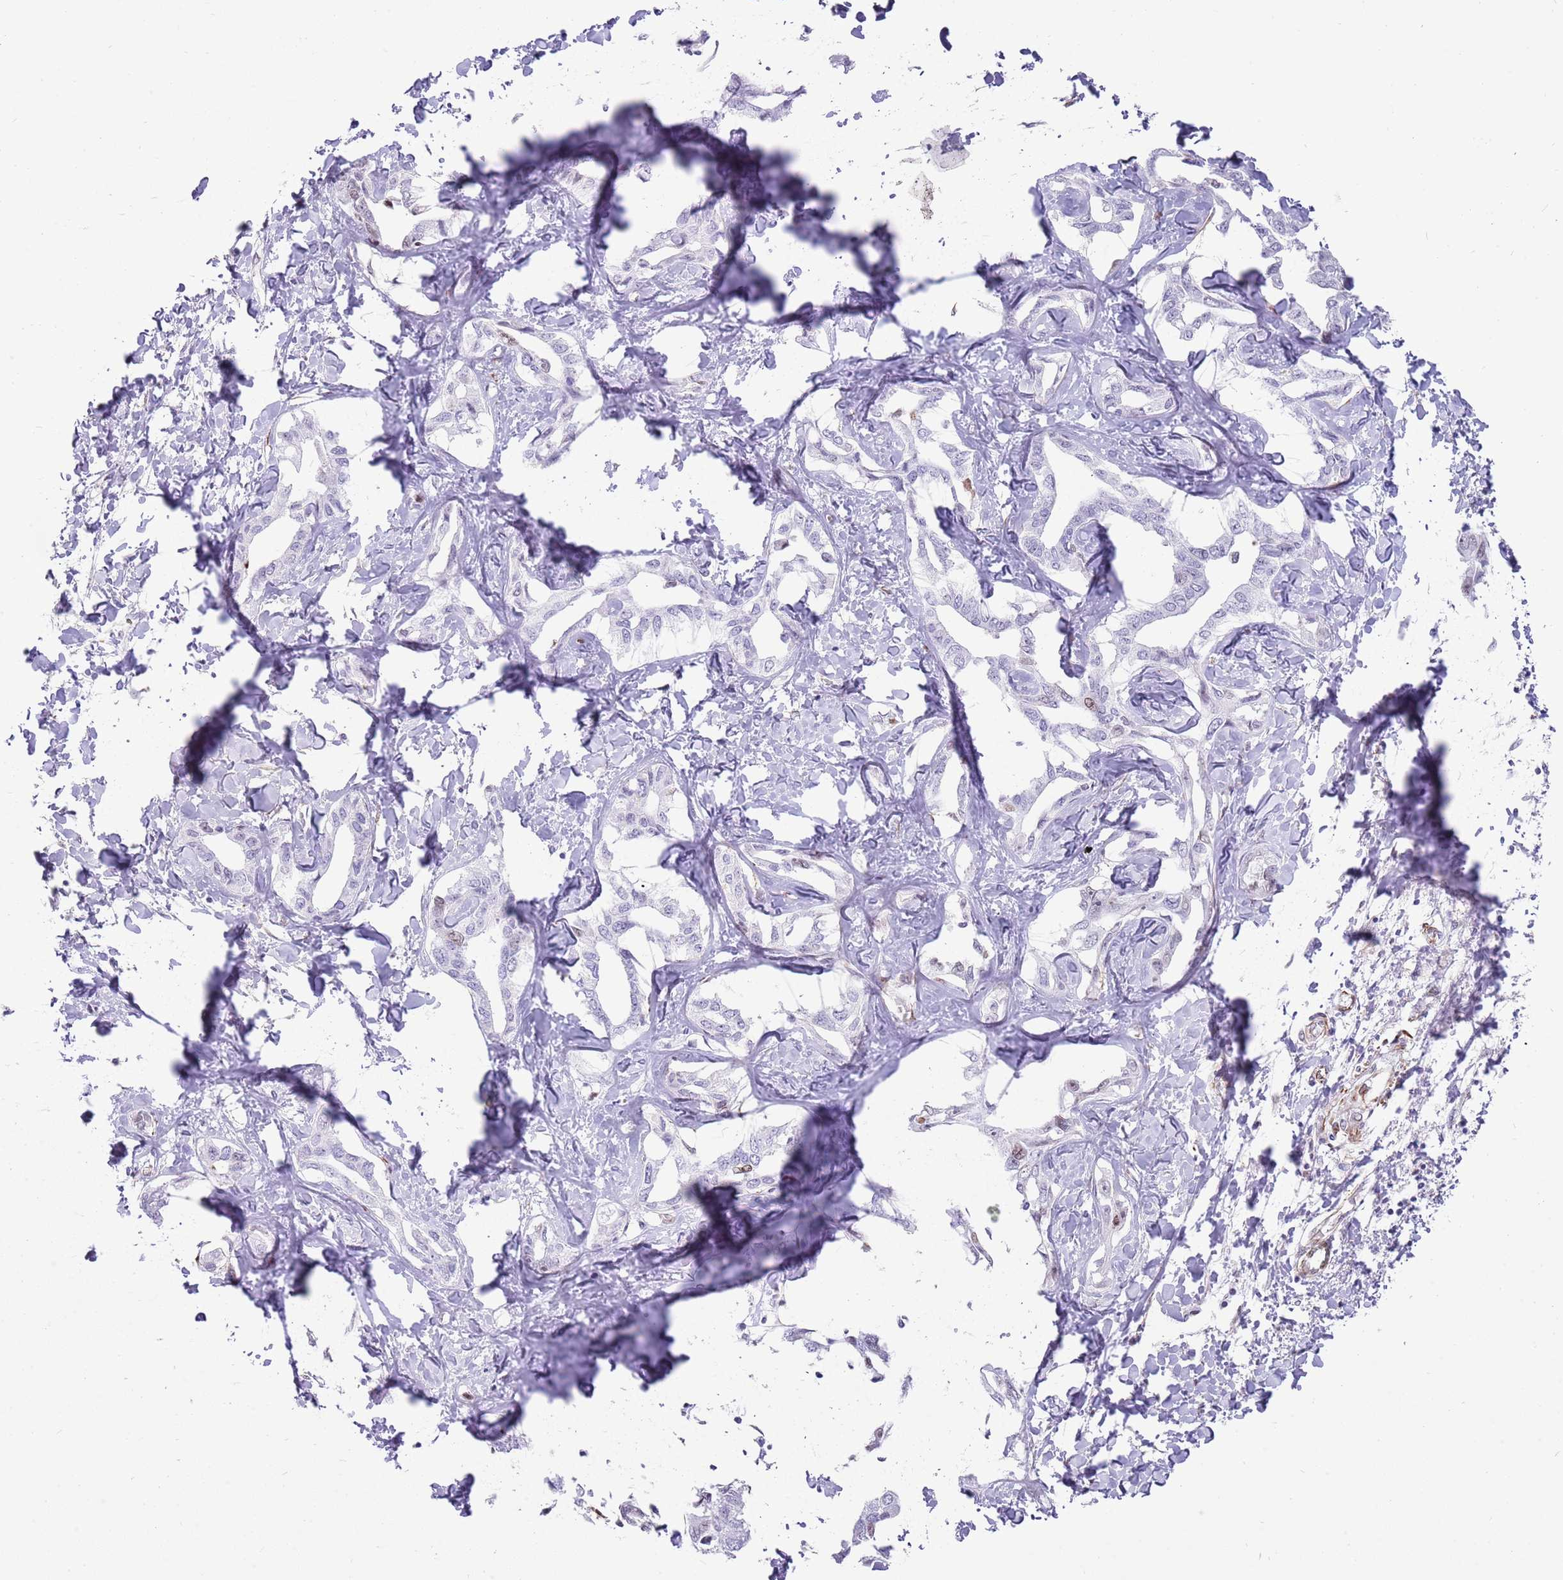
{"staining": {"intensity": "negative", "quantity": "none", "location": "none"}, "tissue": "liver cancer", "cell_type": "Tumor cells", "image_type": "cancer", "snomed": [{"axis": "morphology", "description": "Cholangiocarcinoma"}, {"axis": "topography", "description": "Liver"}], "caption": "The histopathology image reveals no staining of tumor cells in liver cholangiocarcinoma.", "gene": "NBPF3", "patient": {"sex": "male", "age": 59}}